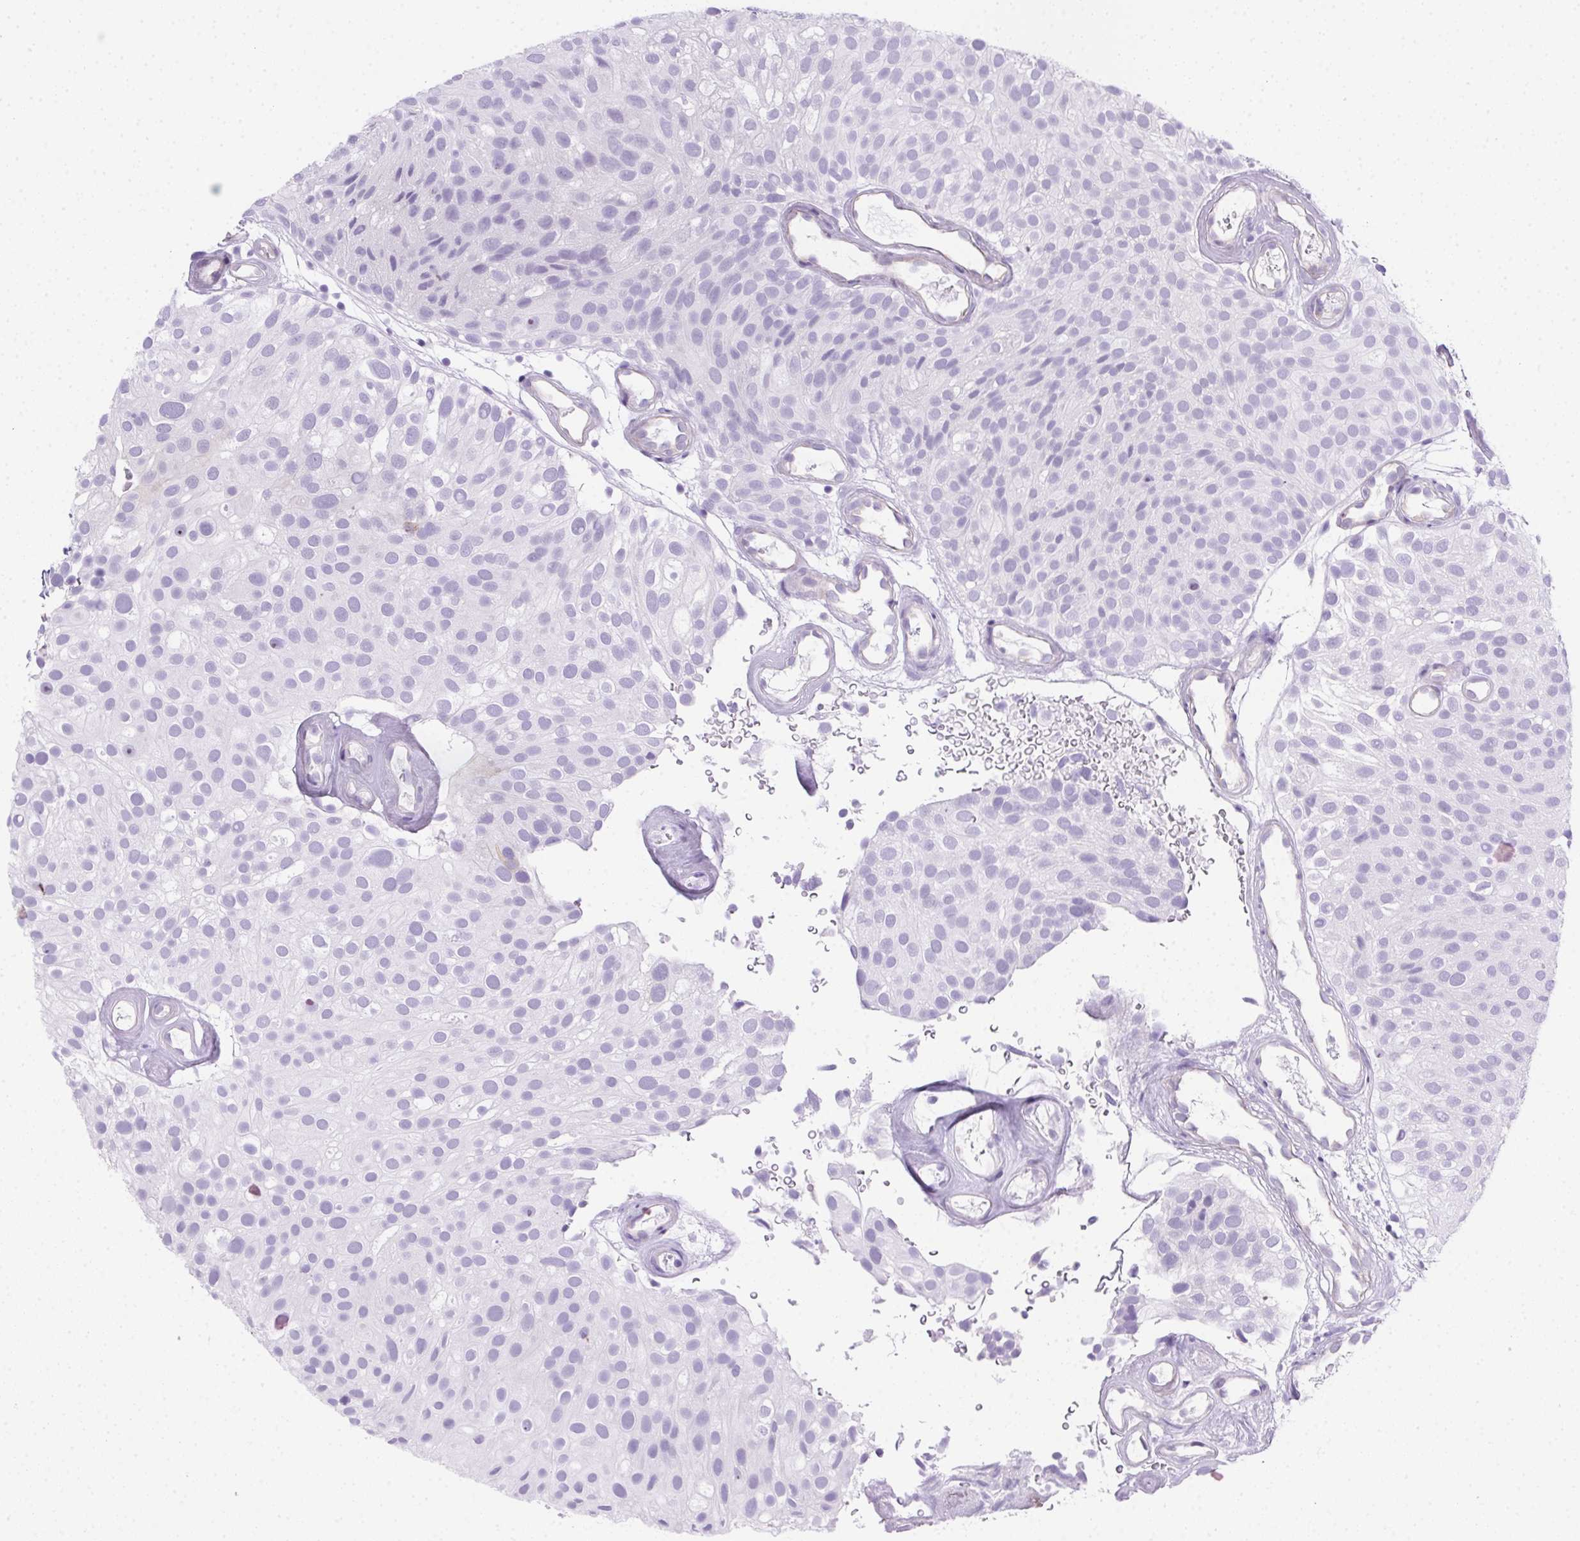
{"staining": {"intensity": "negative", "quantity": "none", "location": "none"}, "tissue": "urothelial cancer", "cell_type": "Tumor cells", "image_type": "cancer", "snomed": [{"axis": "morphology", "description": "Urothelial carcinoma, Low grade"}, {"axis": "topography", "description": "Urinary bladder"}], "caption": "High power microscopy image of an immunohistochemistry (IHC) micrograph of urothelial carcinoma (low-grade), revealing no significant staining in tumor cells.", "gene": "SPACA5B", "patient": {"sex": "male", "age": 78}}